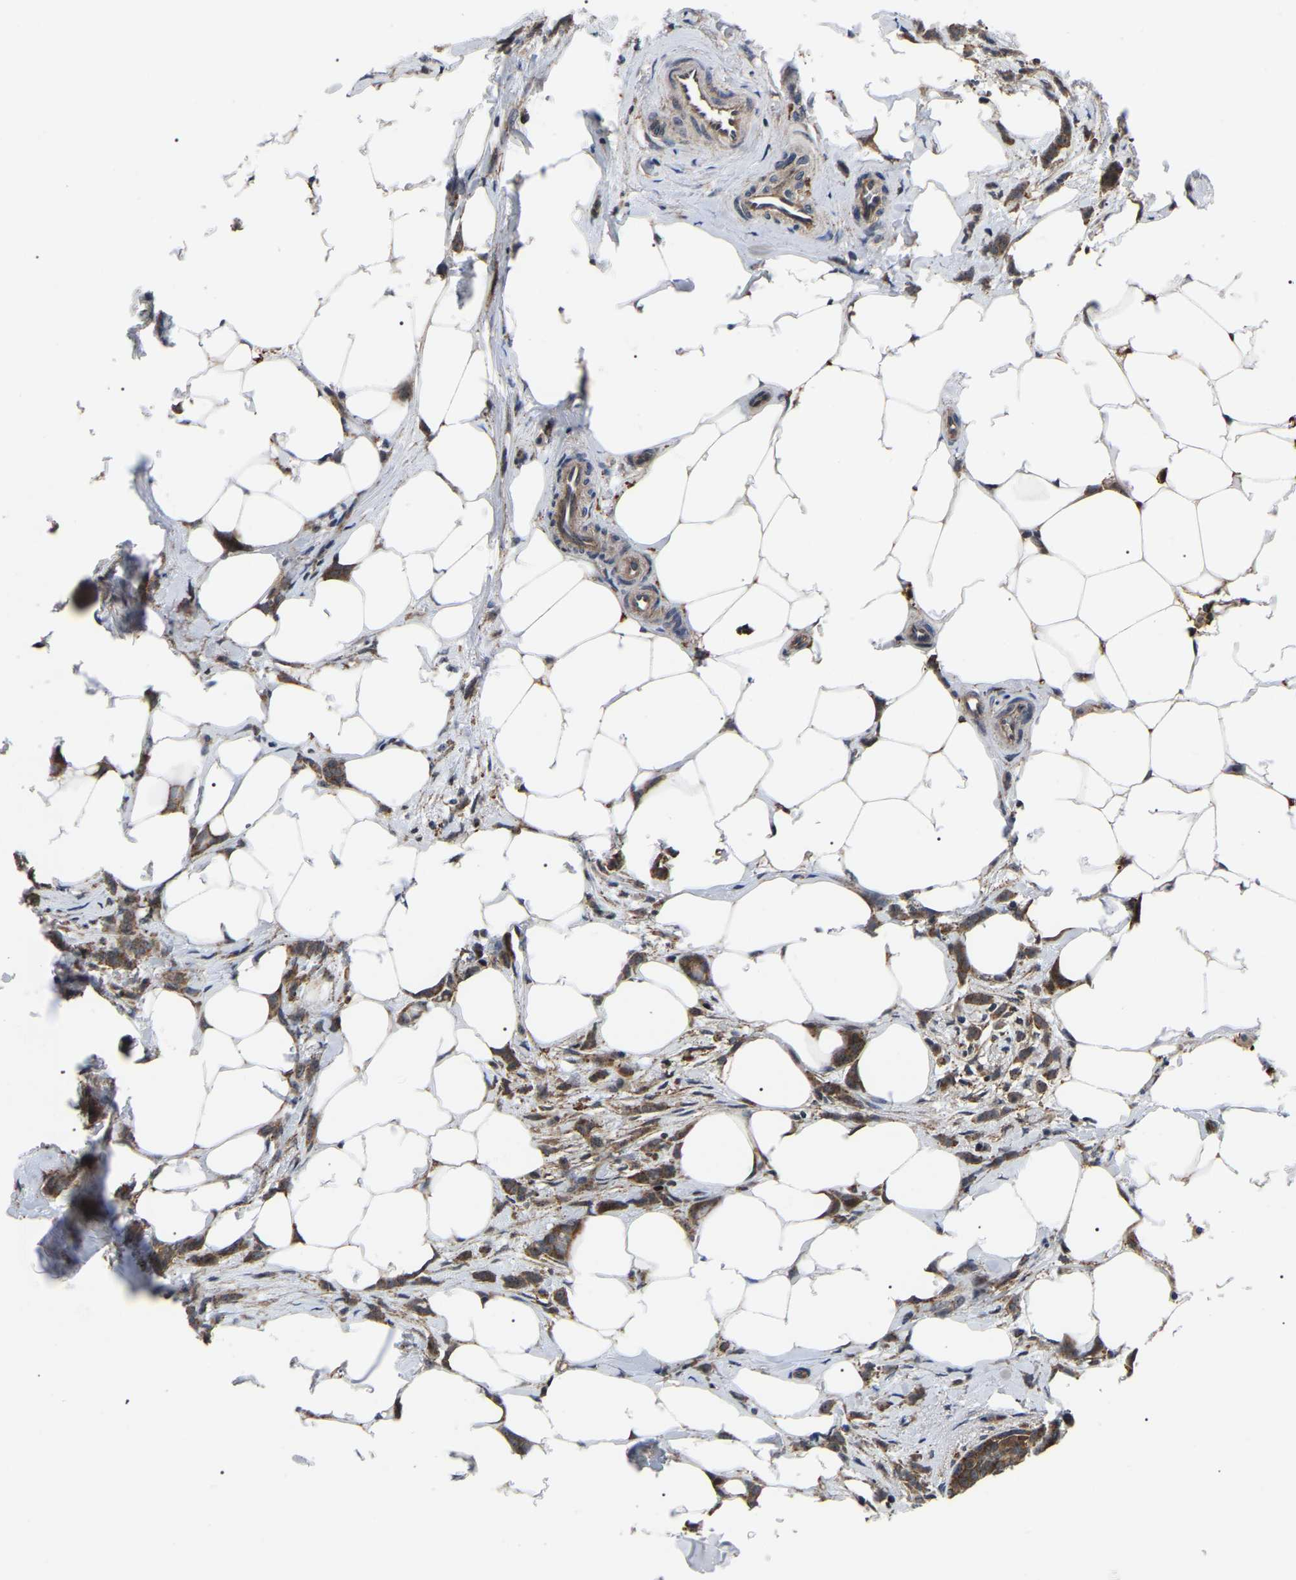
{"staining": {"intensity": "strong", "quantity": ">75%", "location": "cytoplasmic/membranous,nuclear"}, "tissue": "breast cancer", "cell_type": "Tumor cells", "image_type": "cancer", "snomed": [{"axis": "morphology", "description": "Lobular carcinoma, in situ"}, {"axis": "morphology", "description": "Lobular carcinoma"}, {"axis": "topography", "description": "Breast"}], "caption": "Protein positivity by immunohistochemistry (IHC) shows strong cytoplasmic/membranous and nuclear positivity in about >75% of tumor cells in breast lobular carcinoma. The staining is performed using DAB brown chromogen to label protein expression. The nuclei are counter-stained blue using hematoxylin.", "gene": "RRP1B", "patient": {"sex": "female", "age": 41}}